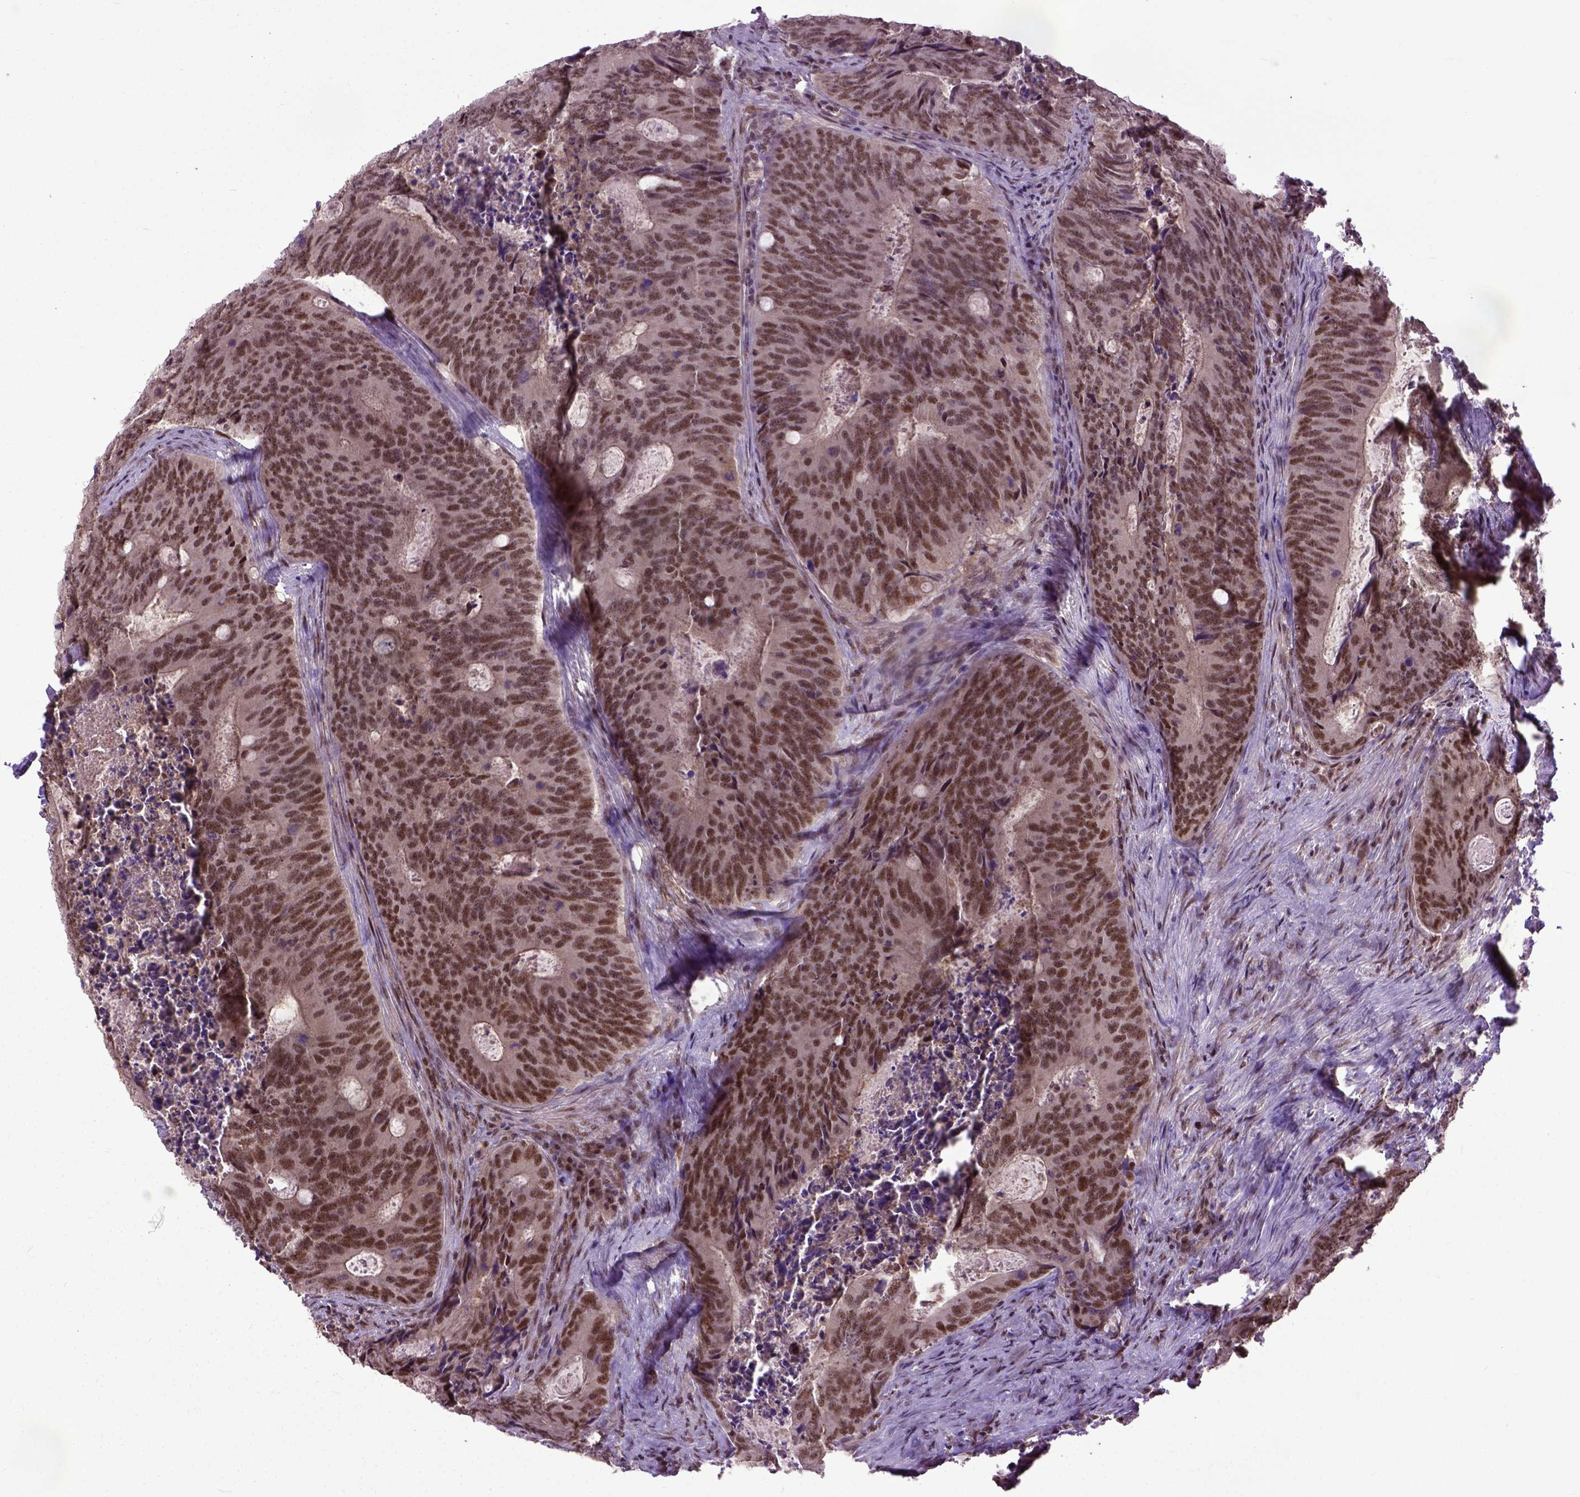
{"staining": {"intensity": "moderate", "quantity": ">75%", "location": "nuclear"}, "tissue": "colorectal cancer", "cell_type": "Tumor cells", "image_type": "cancer", "snomed": [{"axis": "morphology", "description": "Adenocarcinoma, NOS"}, {"axis": "topography", "description": "Colon"}], "caption": "Approximately >75% of tumor cells in human colorectal cancer (adenocarcinoma) display moderate nuclear protein staining as visualized by brown immunohistochemical staining.", "gene": "UBA3", "patient": {"sex": "male", "age": 67}}